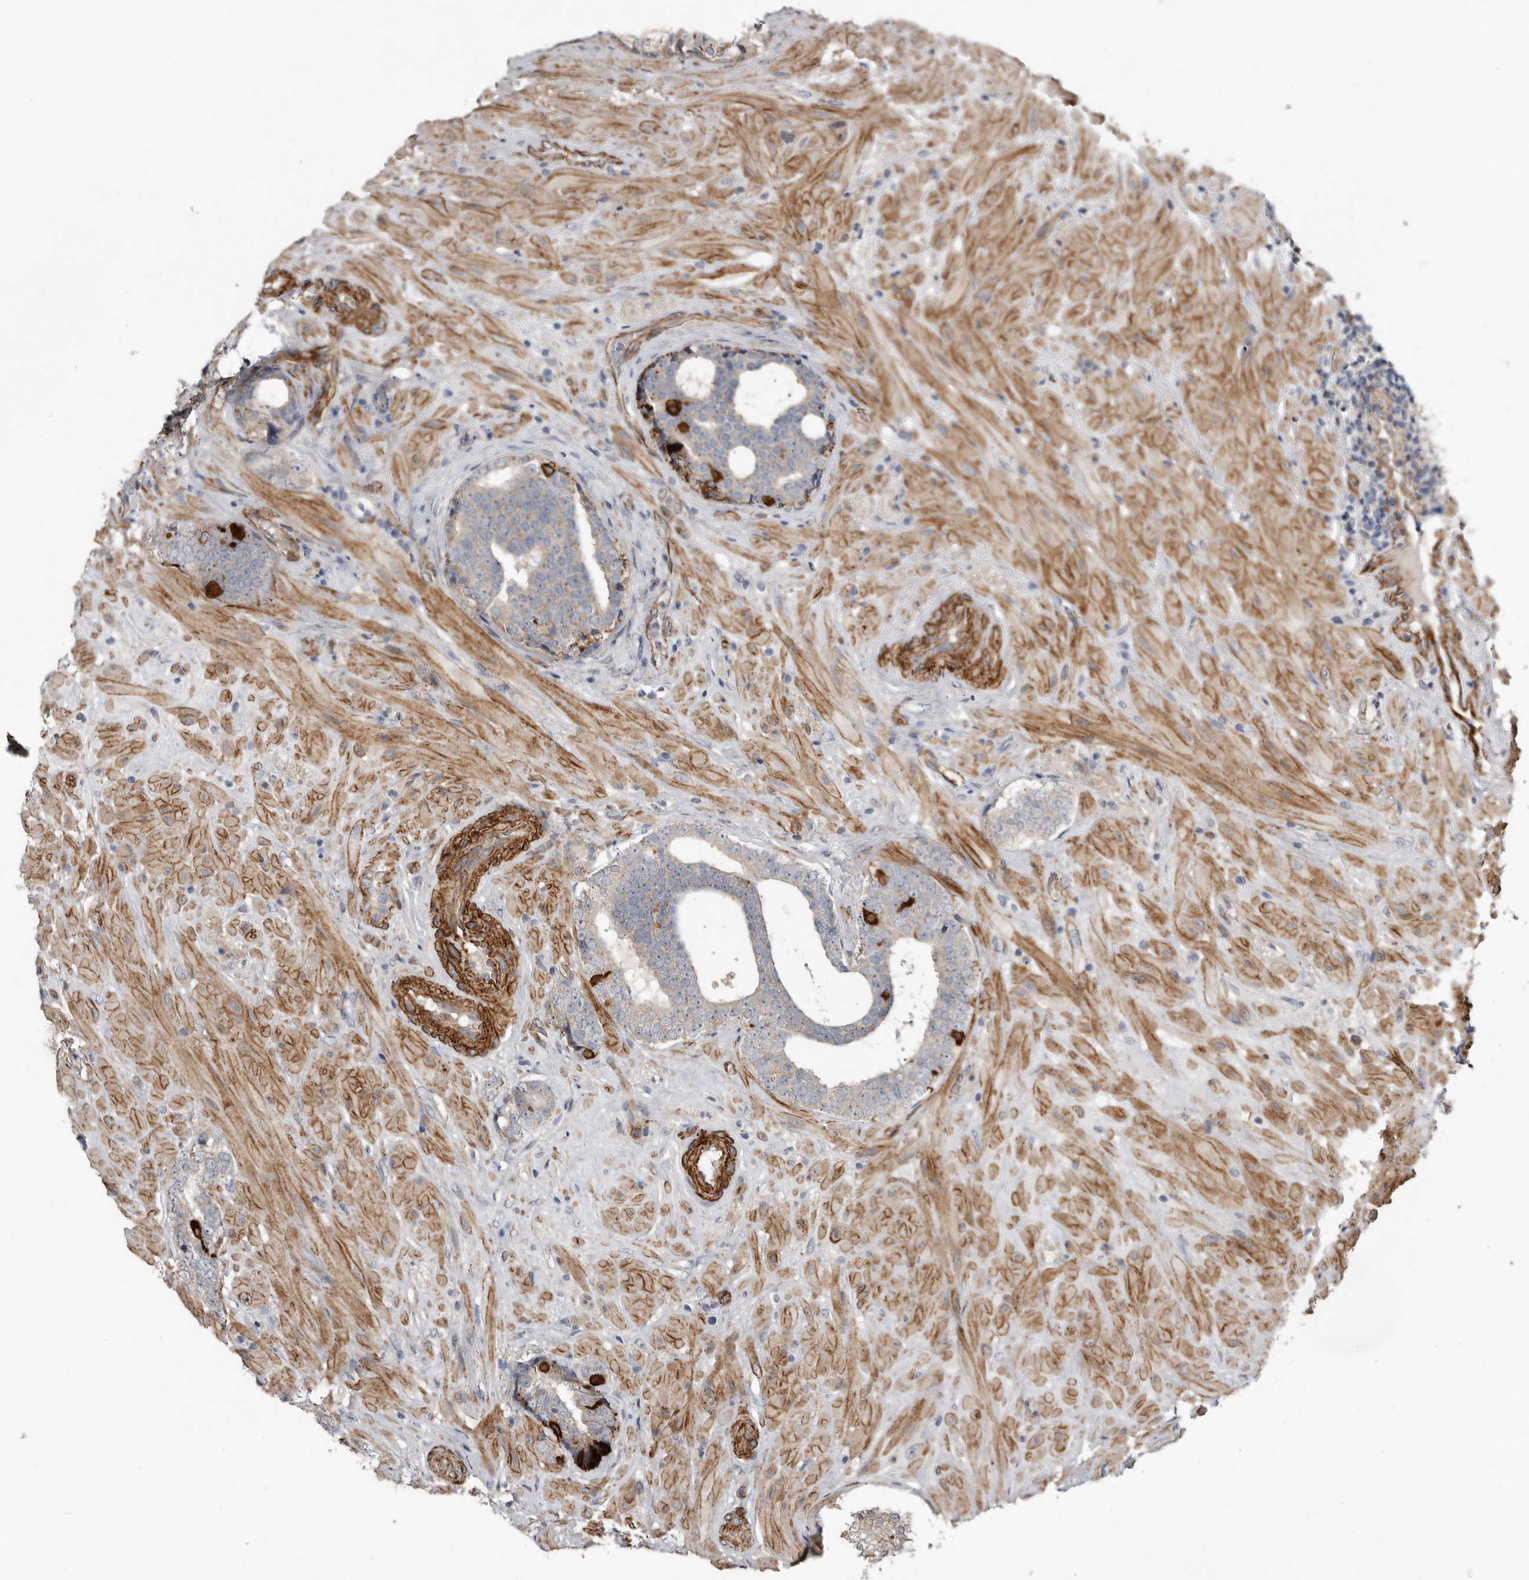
{"staining": {"intensity": "weak", "quantity": "<25%", "location": "cytoplasmic/membranous"}, "tissue": "prostate cancer", "cell_type": "Tumor cells", "image_type": "cancer", "snomed": [{"axis": "morphology", "description": "Adenocarcinoma, High grade"}, {"axis": "topography", "description": "Prostate"}], "caption": "This is an IHC micrograph of human prostate adenocarcinoma (high-grade). There is no expression in tumor cells.", "gene": "RANBP17", "patient": {"sex": "male", "age": 56}}